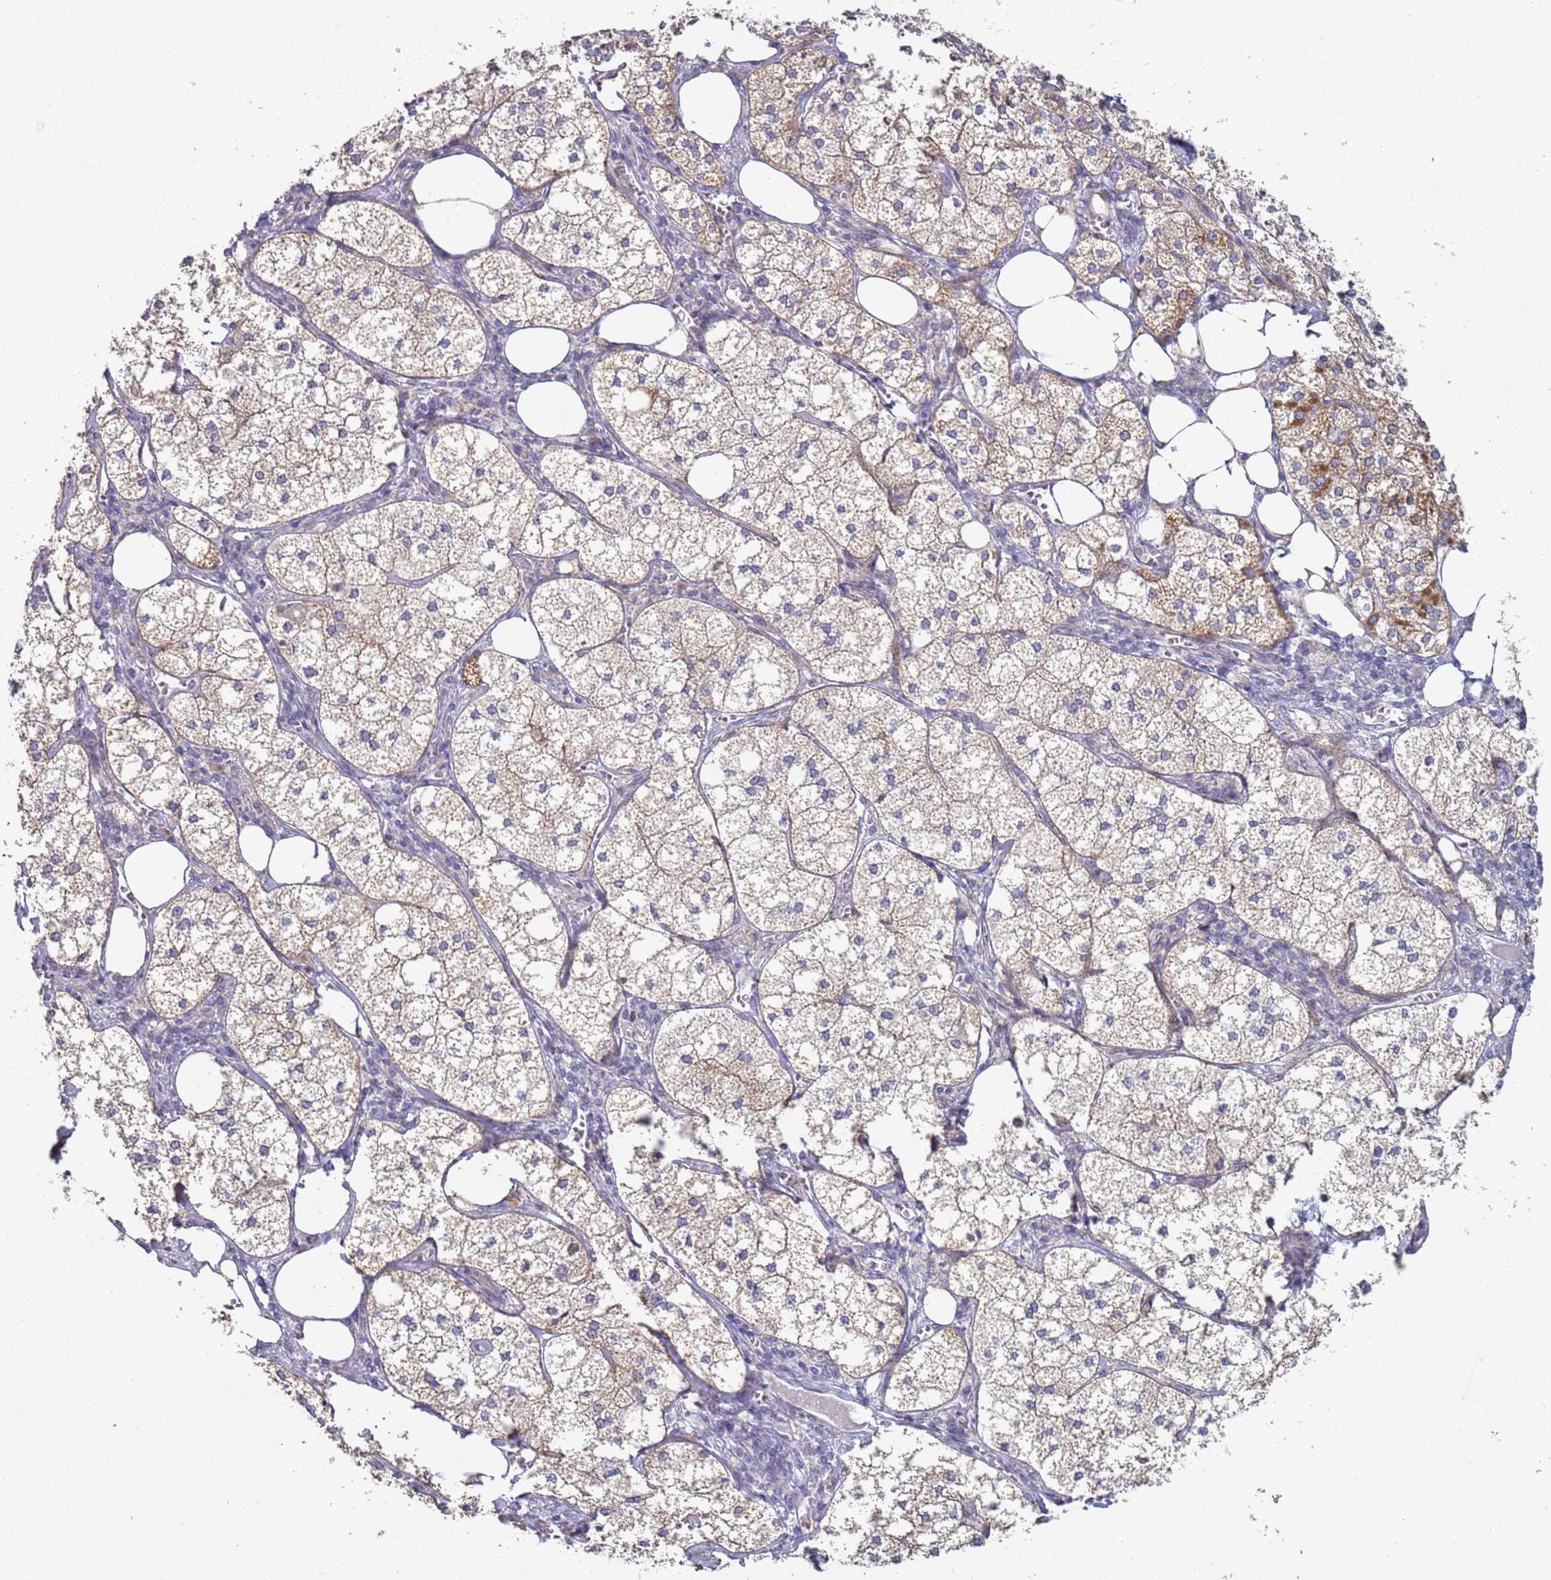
{"staining": {"intensity": "moderate", "quantity": "25%-75%", "location": "cytoplasmic/membranous"}, "tissue": "adrenal gland", "cell_type": "Glandular cells", "image_type": "normal", "snomed": [{"axis": "morphology", "description": "Normal tissue, NOS"}, {"axis": "topography", "description": "Adrenal gland"}], "caption": "Immunohistochemistry (IHC) of unremarkable adrenal gland exhibits medium levels of moderate cytoplasmic/membranous expression in approximately 25%-75% of glandular cells.", "gene": "DIP2B", "patient": {"sex": "female", "age": 61}}